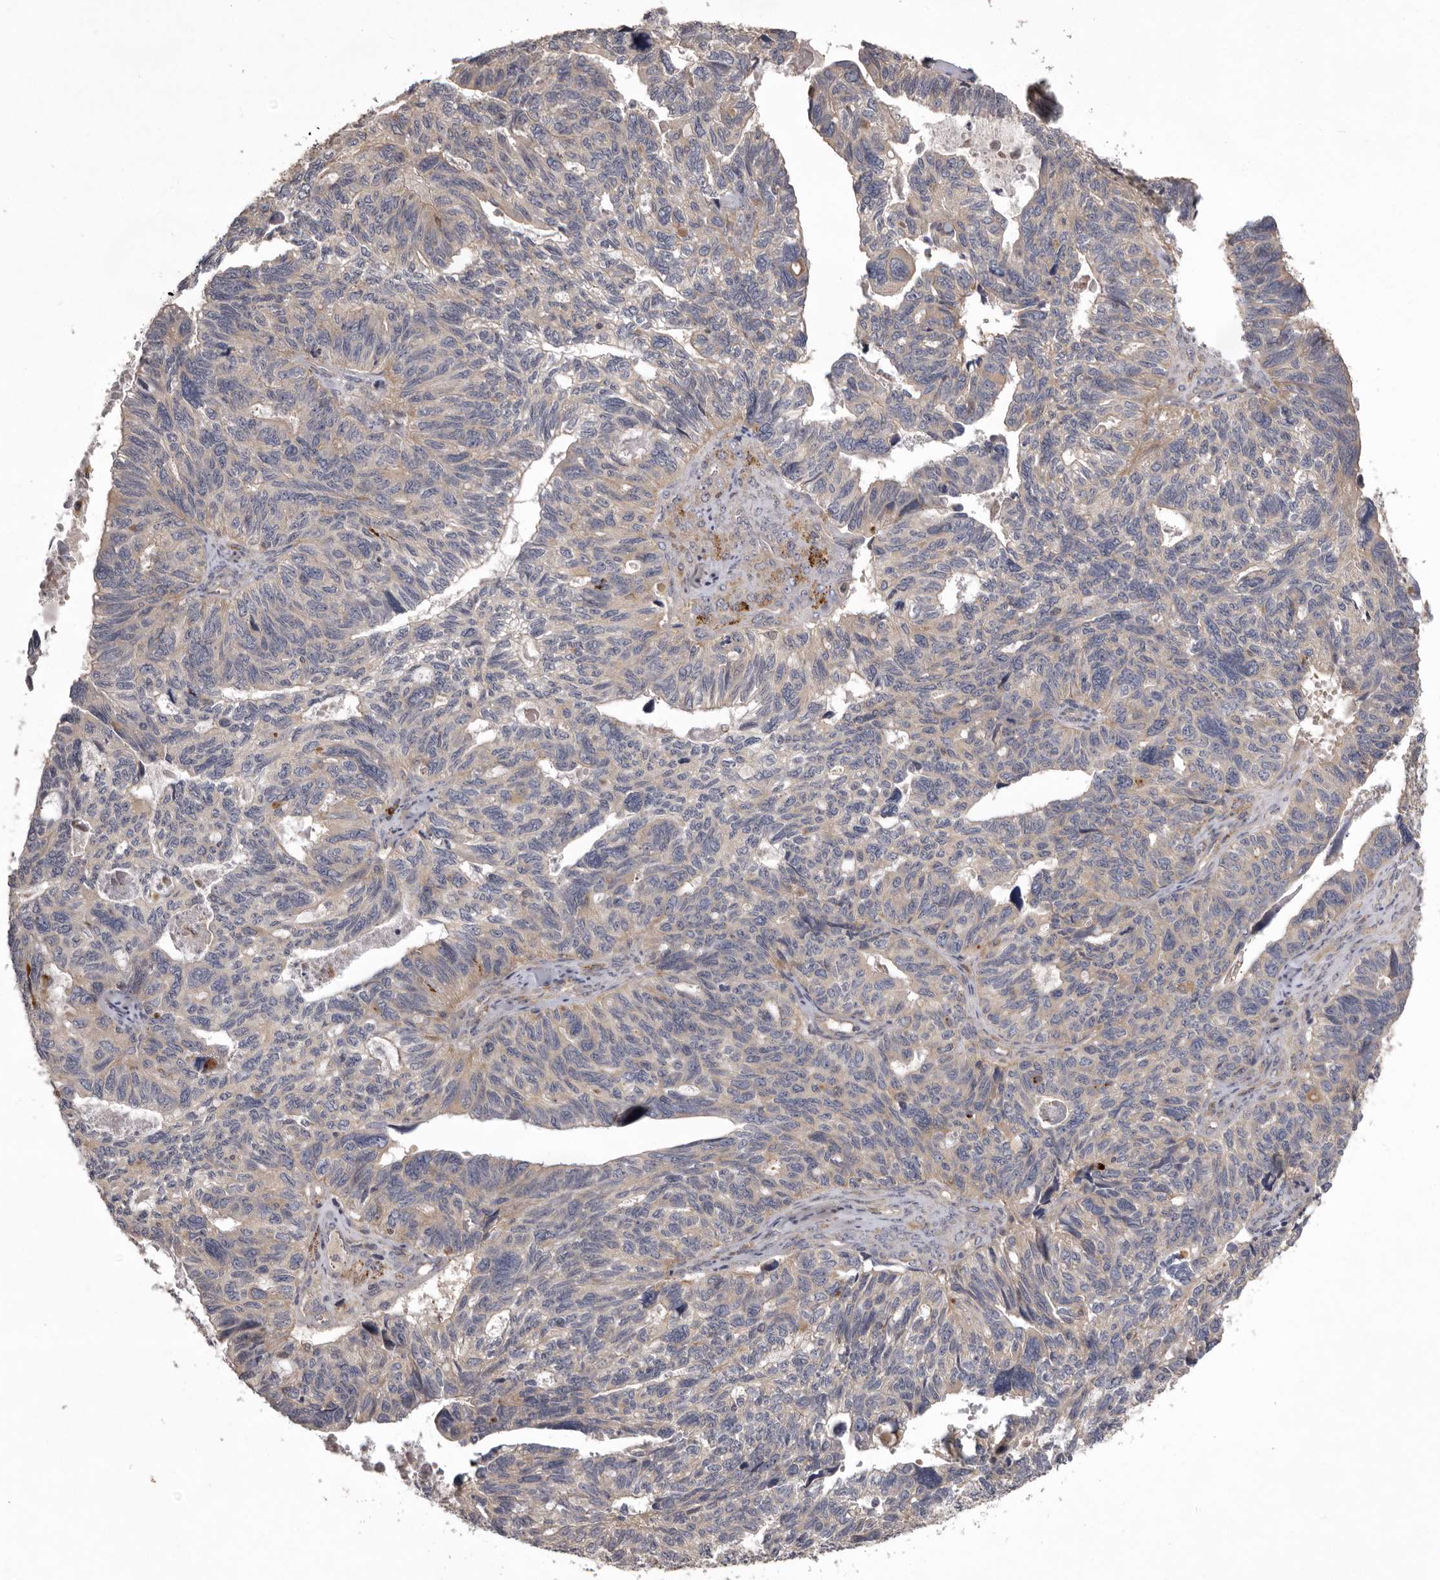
{"staining": {"intensity": "weak", "quantity": "<25%", "location": "cytoplasmic/membranous"}, "tissue": "ovarian cancer", "cell_type": "Tumor cells", "image_type": "cancer", "snomed": [{"axis": "morphology", "description": "Cystadenocarcinoma, serous, NOS"}, {"axis": "topography", "description": "Ovary"}], "caption": "The image demonstrates no significant positivity in tumor cells of ovarian cancer.", "gene": "WDR47", "patient": {"sex": "female", "age": 79}}